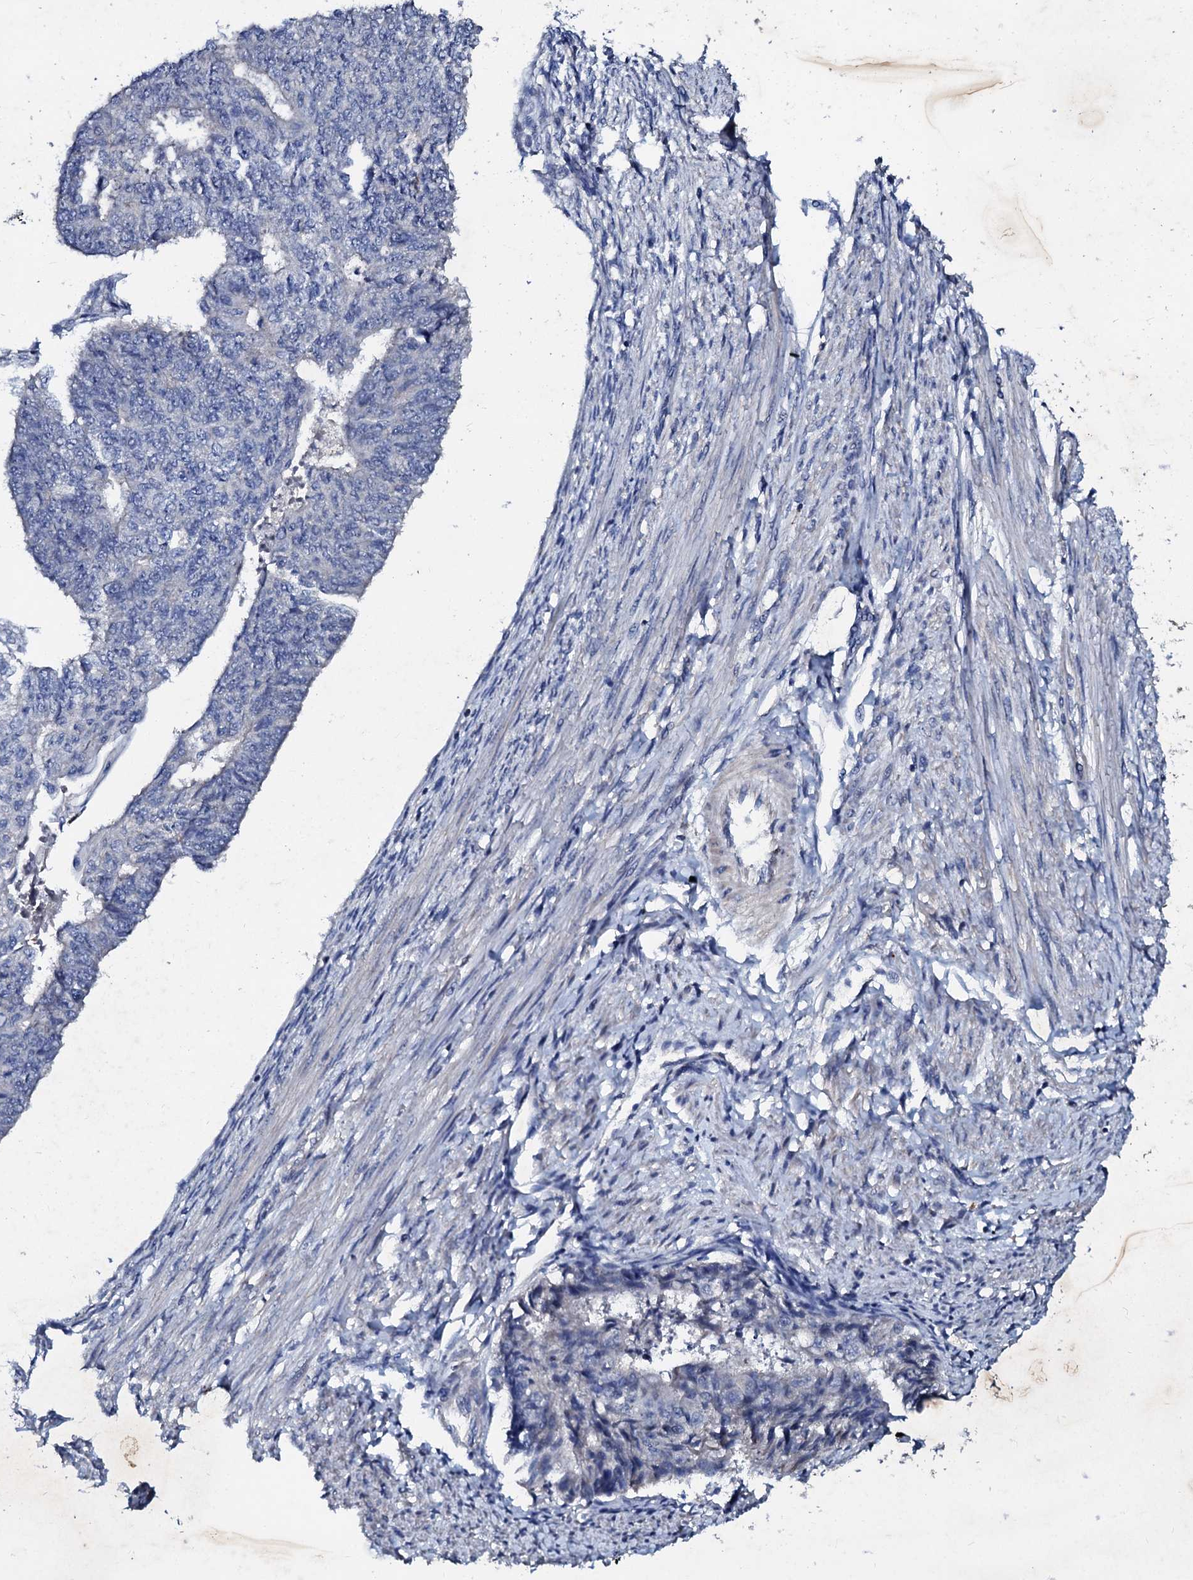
{"staining": {"intensity": "negative", "quantity": "none", "location": "none"}, "tissue": "endometrial cancer", "cell_type": "Tumor cells", "image_type": "cancer", "snomed": [{"axis": "morphology", "description": "Adenocarcinoma, NOS"}, {"axis": "topography", "description": "Endometrium"}], "caption": "Human endometrial cancer stained for a protein using immunohistochemistry exhibits no staining in tumor cells.", "gene": "SLC37A4", "patient": {"sex": "female", "age": 32}}